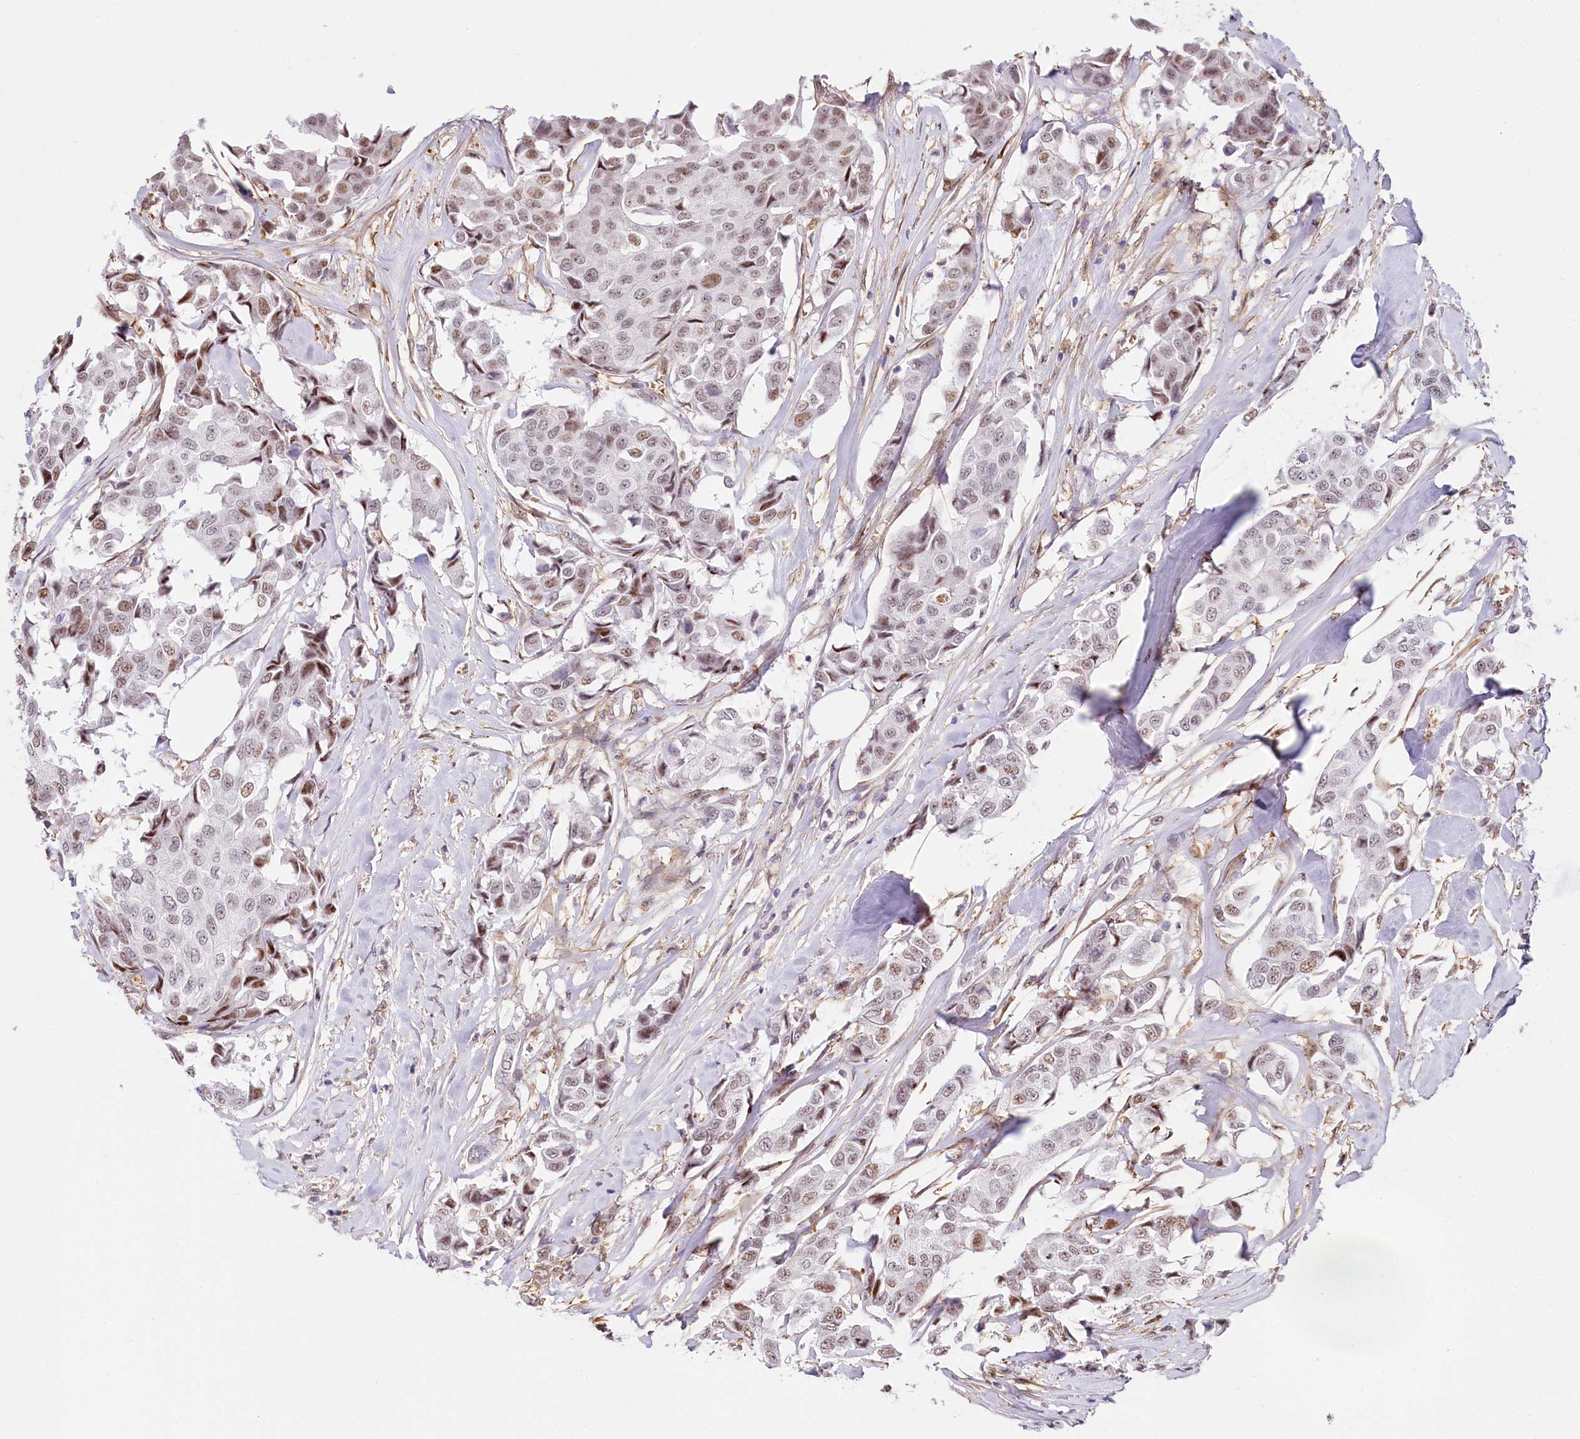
{"staining": {"intensity": "moderate", "quantity": "<25%", "location": "nuclear"}, "tissue": "breast cancer", "cell_type": "Tumor cells", "image_type": "cancer", "snomed": [{"axis": "morphology", "description": "Duct carcinoma"}, {"axis": "topography", "description": "Breast"}], "caption": "Protein expression analysis of human breast invasive ductal carcinoma reveals moderate nuclear expression in about <25% of tumor cells.", "gene": "TUBGCP2", "patient": {"sex": "female", "age": 80}}